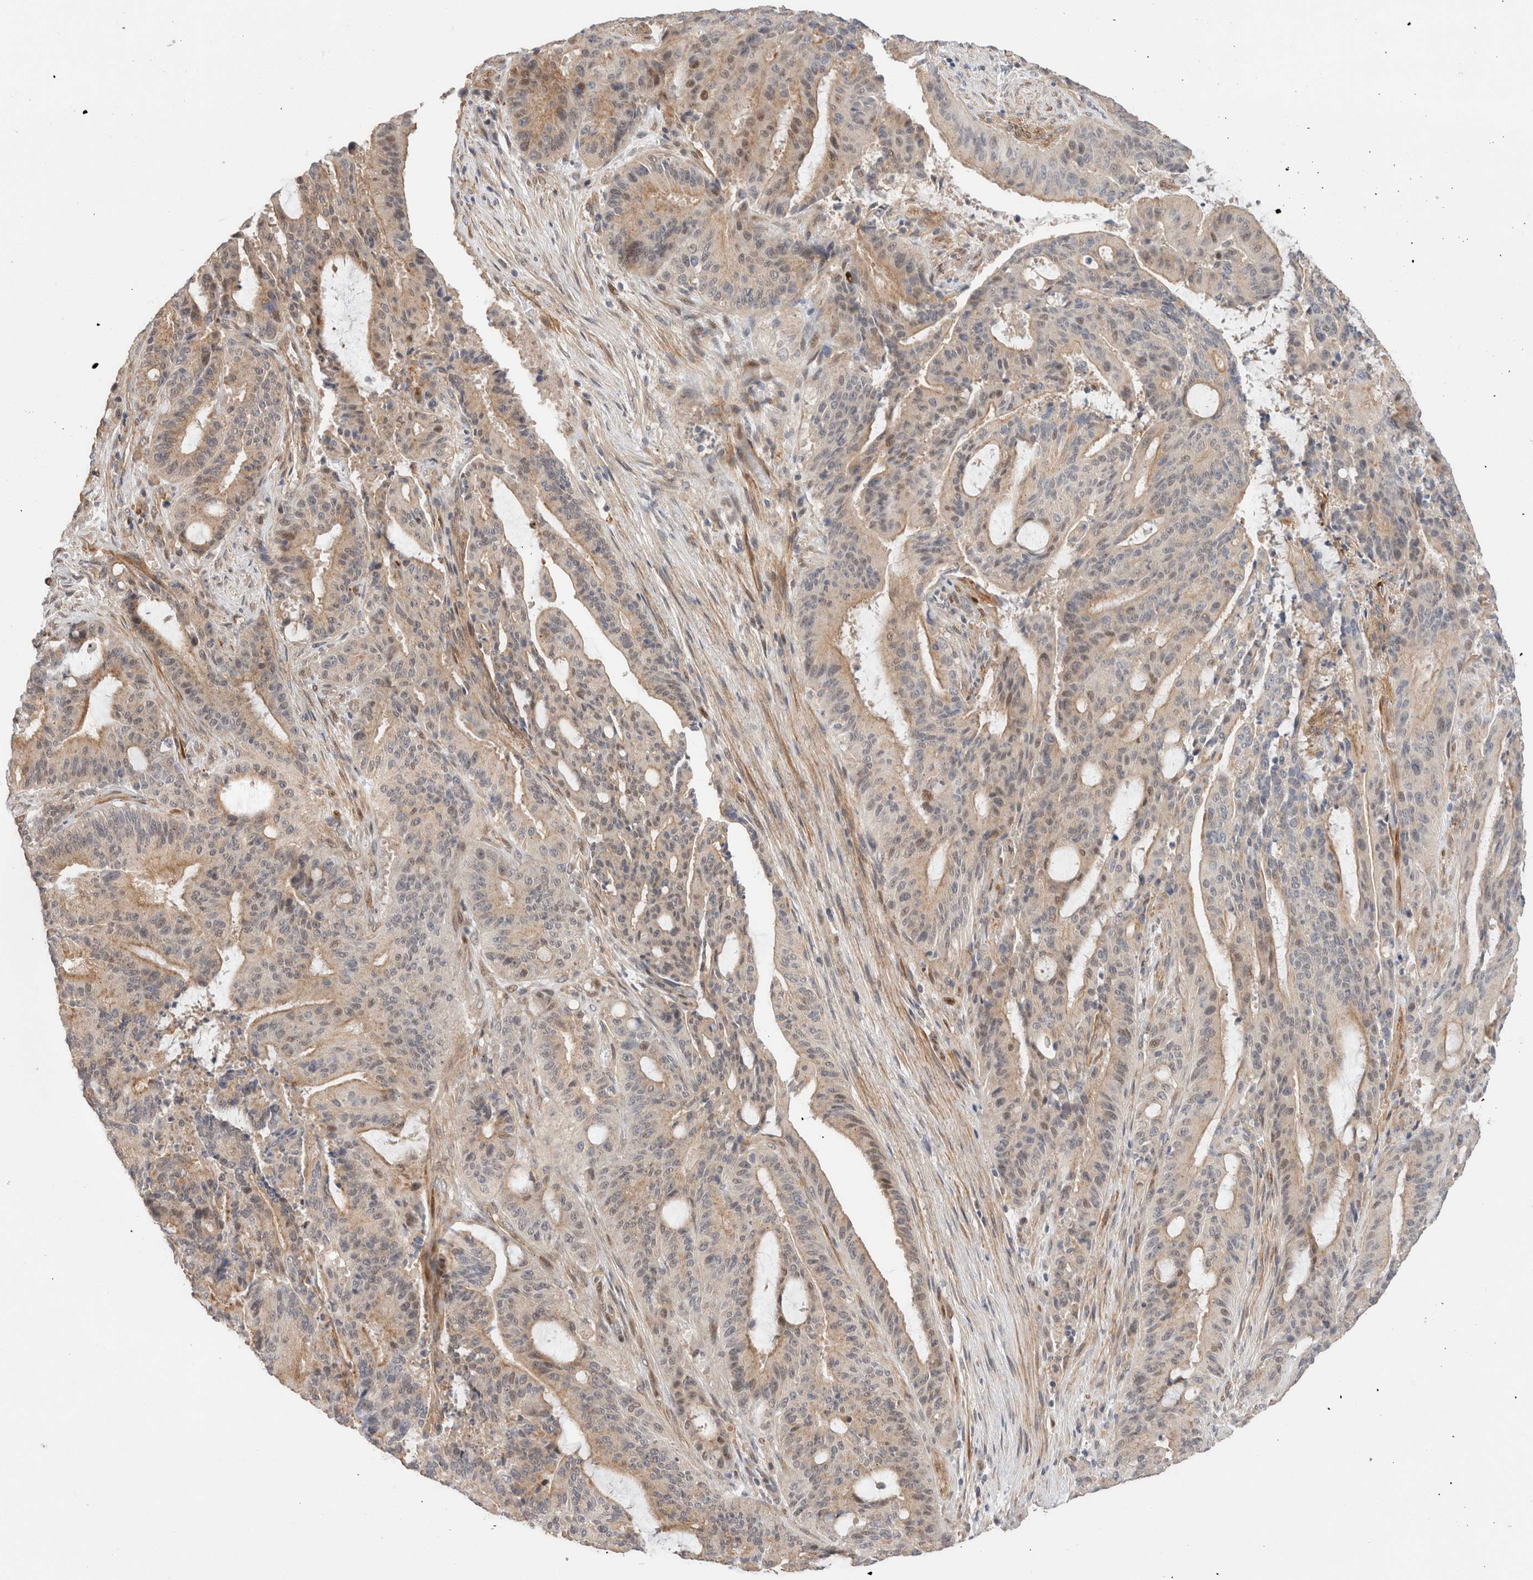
{"staining": {"intensity": "weak", "quantity": "25%-75%", "location": "cytoplasmic/membranous,nuclear"}, "tissue": "liver cancer", "cell_type": "Tumor cells", "image_type": "cancer", "snomed": [{"axis": "morphology", "description": "Normal tissue, NOS"}, {"axis": "morphology", "description": "Cholangiocarcinoma"}, {"axis": "topography", "description": "Liver"}, {"axis": "topography", "description": "Peripheral nerve tissue"}], "caption": "Liver cancer (cholangiocarcinoma) tissue reveals weak cytoplasmic/membranous and nuclear staining in about 25%-75% of tumor cells, visualized by immunohistochemistry.", "gene": "ID3", "patient": {"sex": "female", "age": 73}}